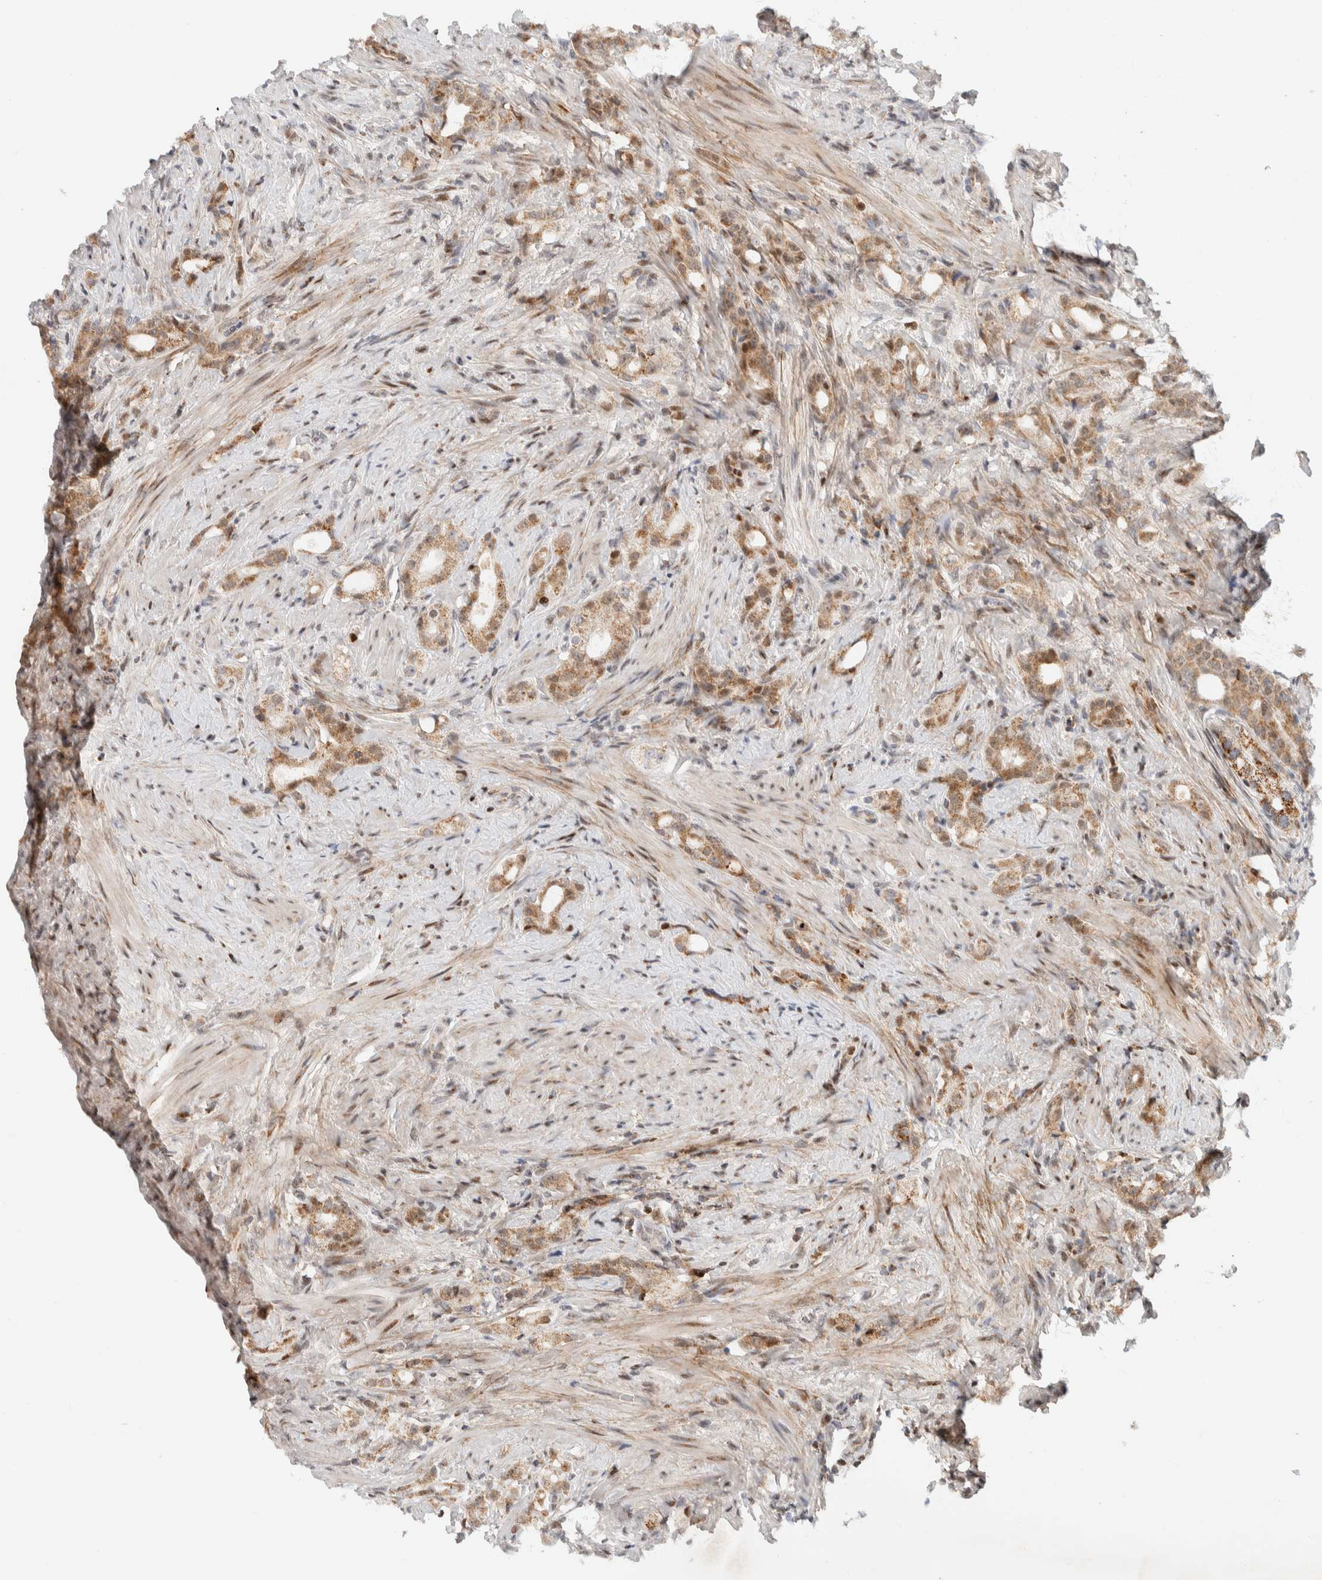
{"staining": {"intensity": "strong", "quantity": ">75%", "location": "cytoplasmic/membranous"}, "tissue": "prostate cancer", "cell_type": "Tumor cells", "image_type": "cancer", "snomed": [{"axis": "morphology", "description": "Adenocarcinoma, High grade"}, {"axis": "topography", "description": "Prostate"}], "caption": "Protein expression analysis of adenocarcinoma (high-grade) (prostate) exhibits strong cytoplasmic/membranous expression in approximately >75% of tumor cells. (Stains: DAB (3,3'-diaminobenzidine) in brown, nuclei in blue, Microscopy: brightfield microscopy at high magnification).", "gene": "TSPAN32", "patient": {"sex": "male", "age": 63}}